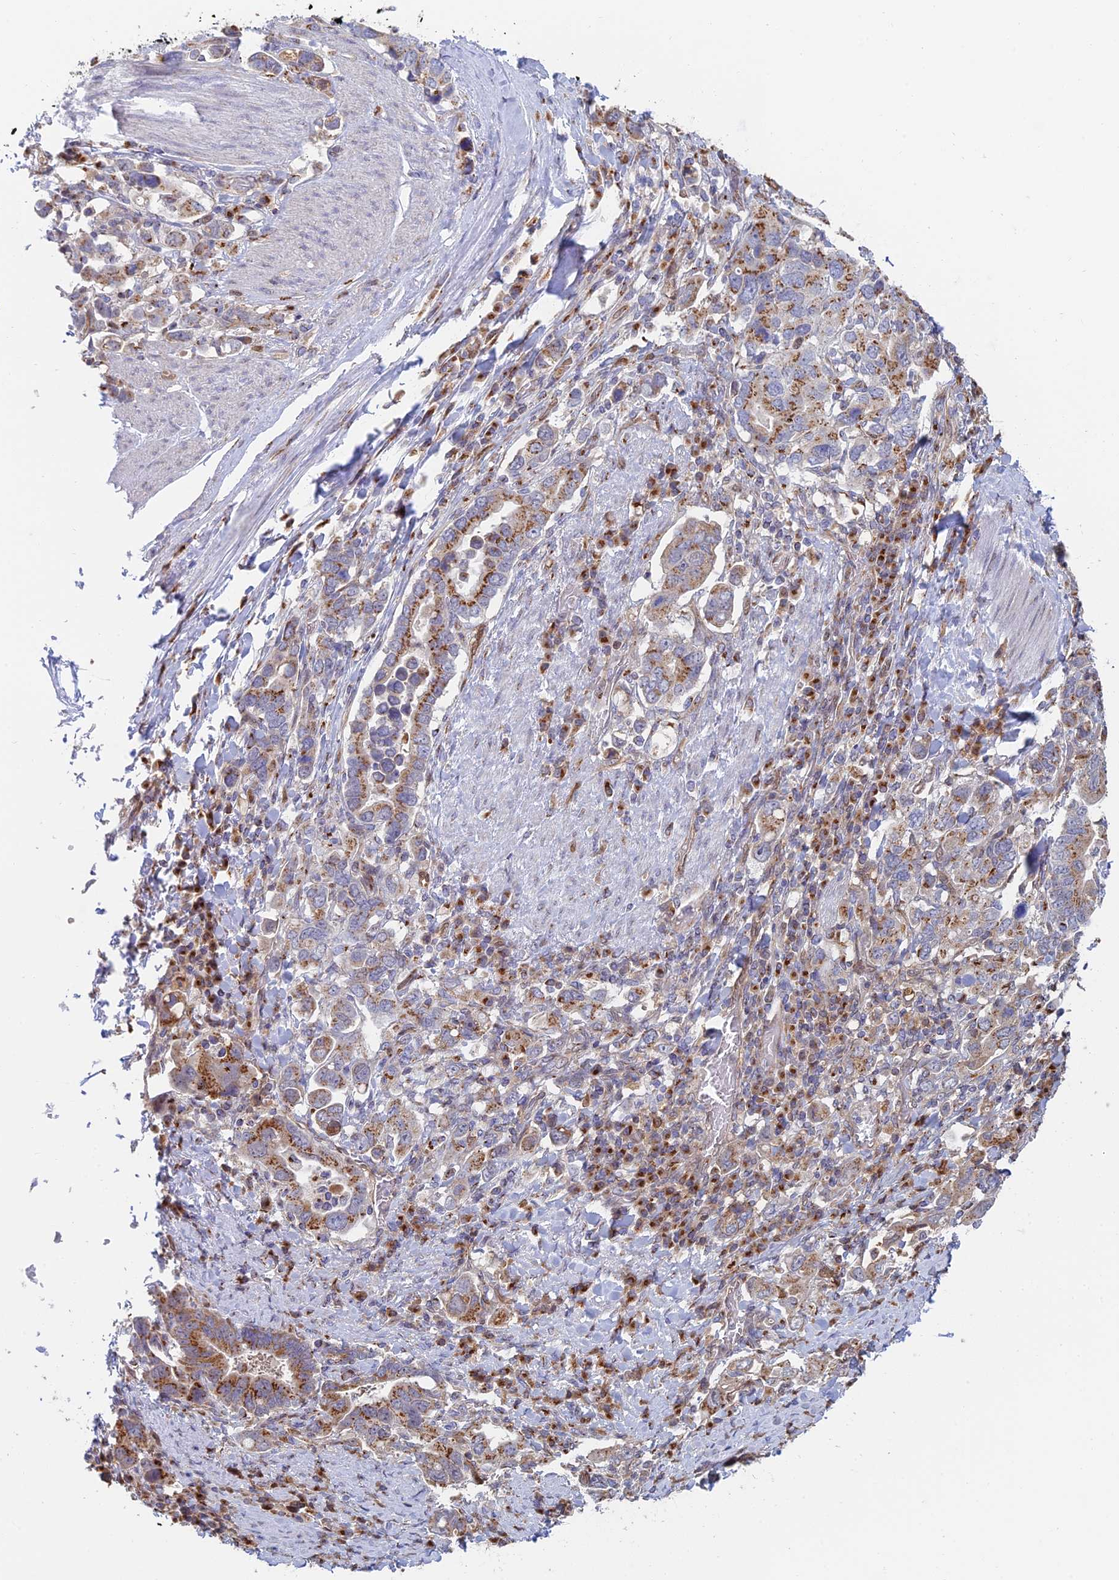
{"staining": {"intensity": "moderate", "quantity": "25%-75%", "location": "cytoplasmic/membranous"}, "tissue": "stomach cancer", "cell_type": "Tumor cells", "image_type": "cancer", "snomed": [{"axis": "morphology", "description": "Adenocarcinoma, NOS"}, {"axis": "topography", "description": "Stomach, upper"}, {"axis": "topography", "description": "Stomach"}], "caption": "Immunohistochemical staining of human adenocarcinoma (stomach) reveals medium levels of moderate cytoplasmic/membranous protein expression in about 25%-75% of tumor cells. The staining was performed using DAB, with brown indicating positive protein expression. Nuclei are stained blue with hematoxylin.", "gene": "HS2ST1", "patient": {"sex": "male", "age": 62}}